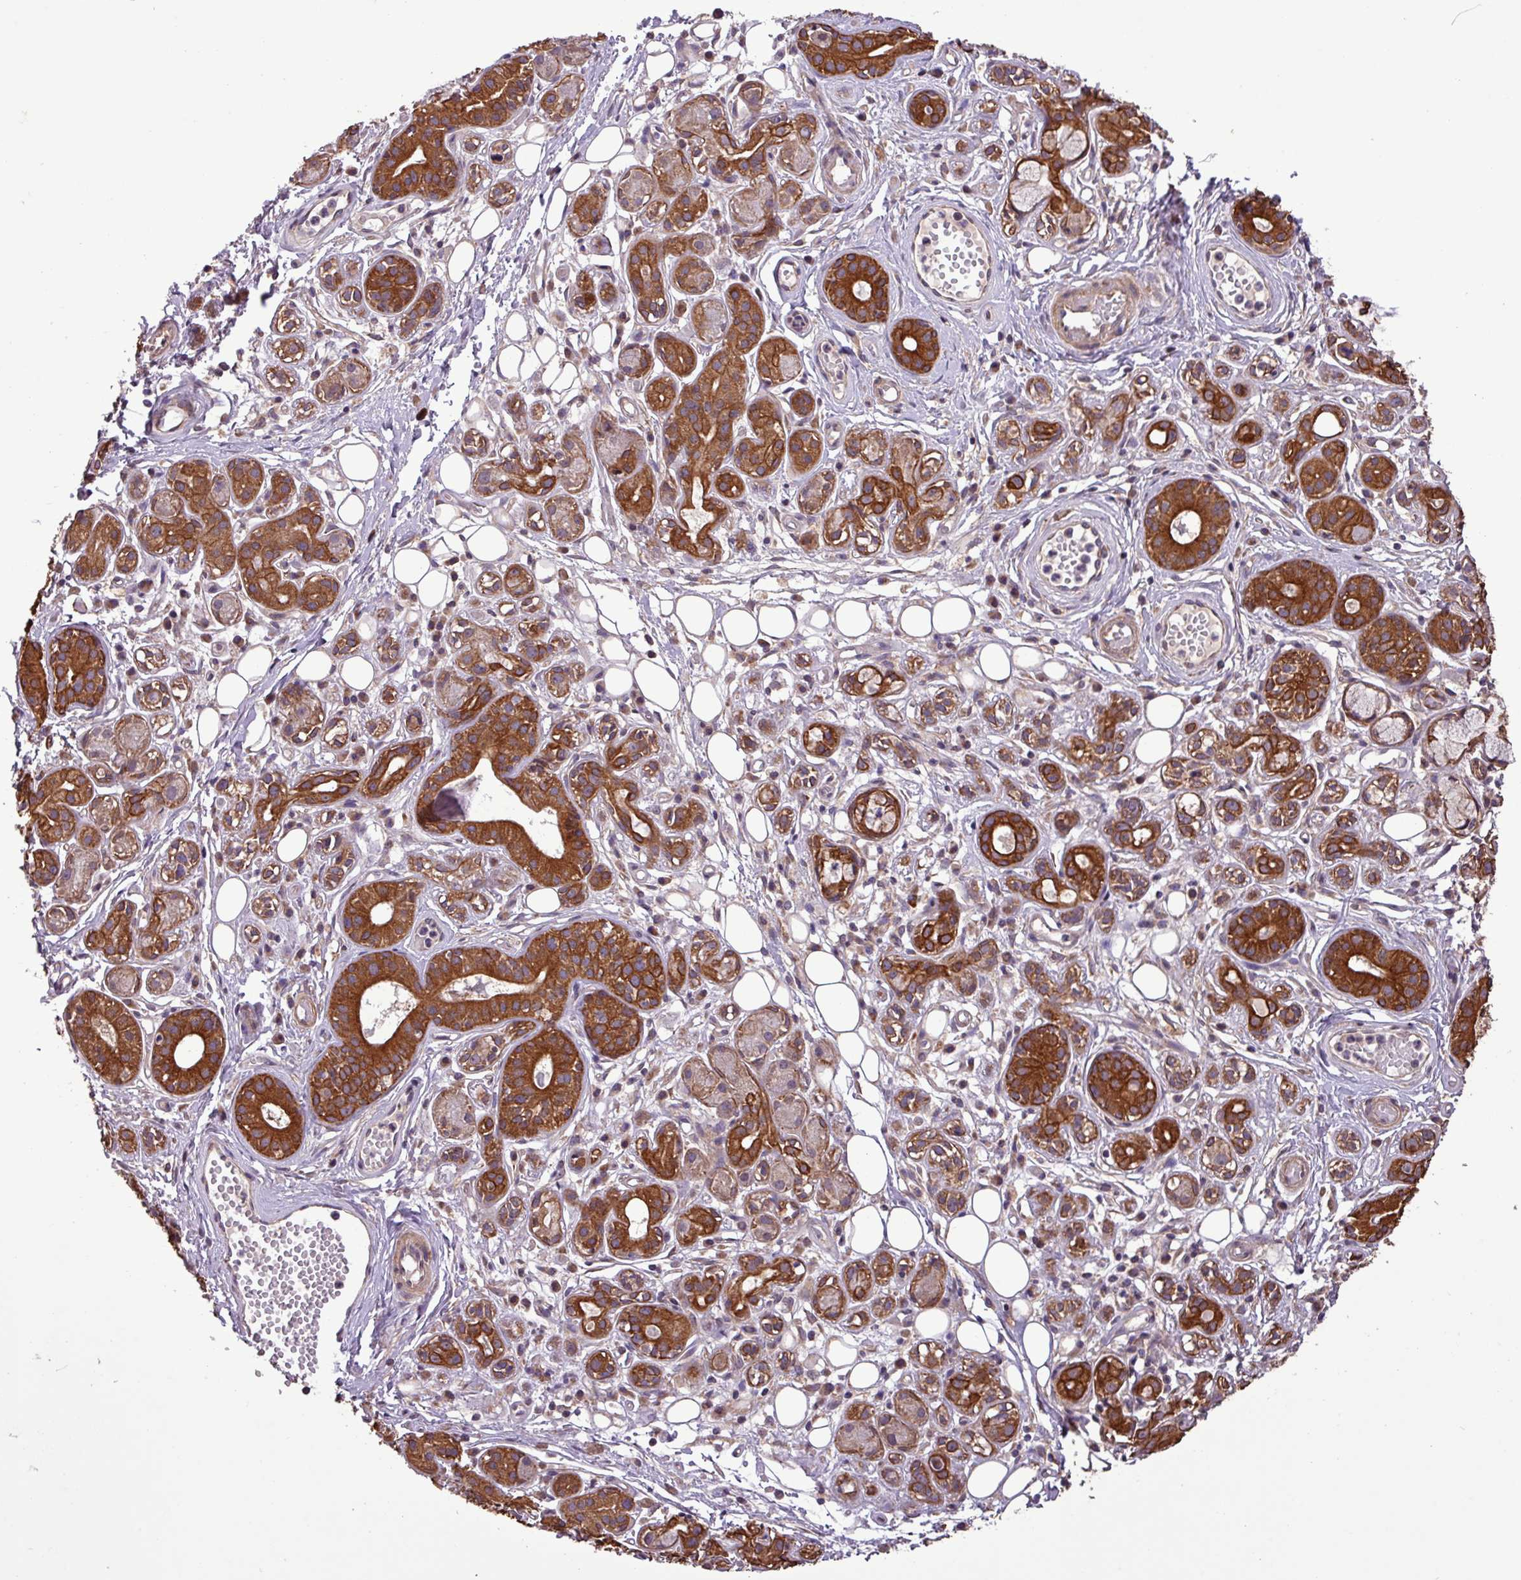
{"staining": {"intensity": "strong", "quantity": "25%-75%", "location": "cytoplasmic/membranous"}, "tissue": "salivary gland", "cell_type": "Glandular cells", "image_type": "normal", "snomed": [{"axis": "morphology", "description": "Normal tissue, NOS"}, {"axis": "topography", "description": "Salivary gland"}], "caption": "Strong cytoplasmic/membranous protein staining is identified in approximately 25%-75% of glandular cells in salivary gland. (IHC, brightfield microscopy, high magnification).", "gene": "TIMM10B", "patient": {"sex": "male", "age": 54}}